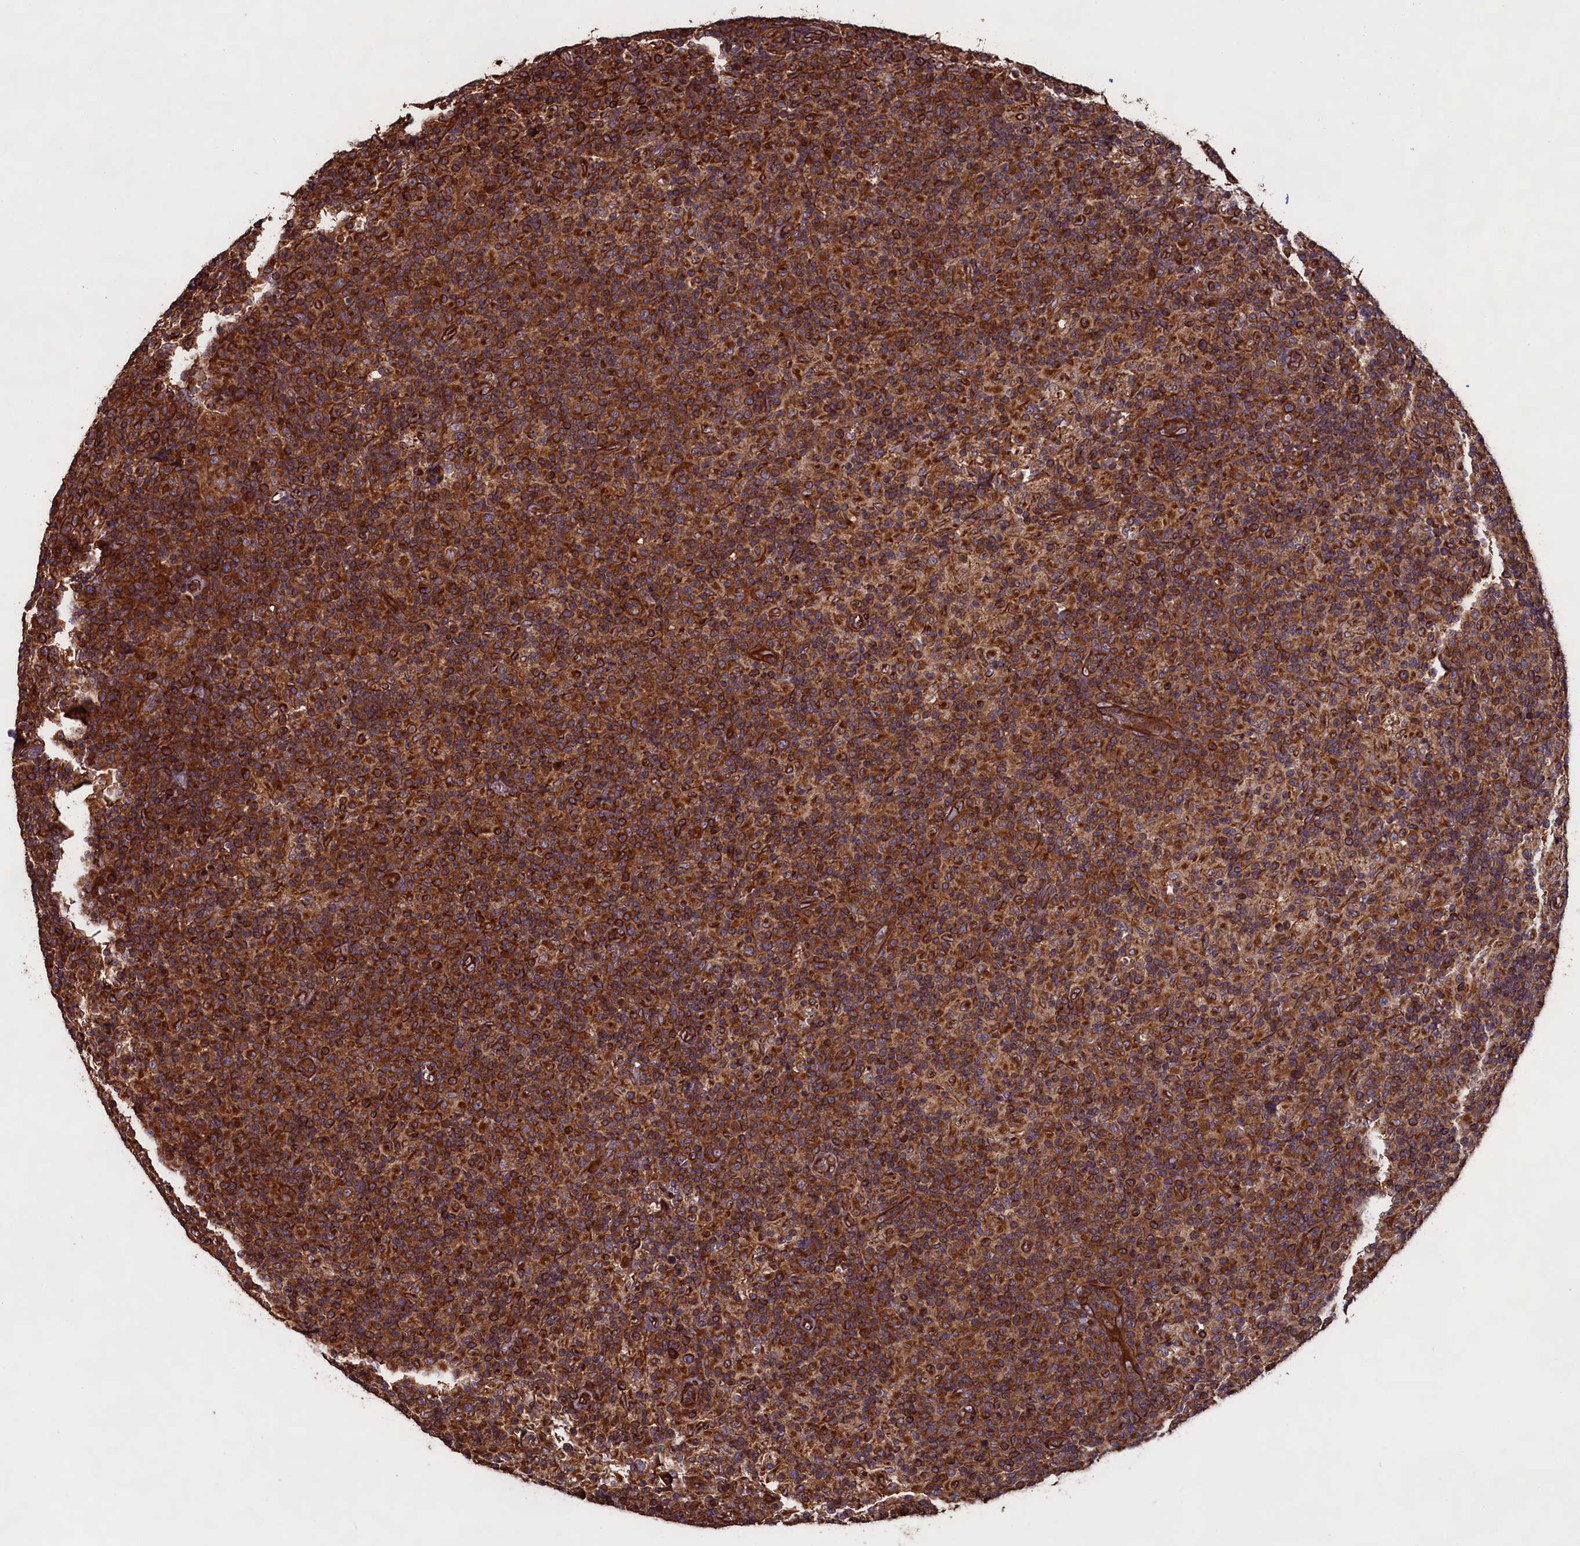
{"staining": {"intensity": "strong", "quantity": ">75%", "location": "cytoplasmic/membranous"}, "tissue": "lymph node", "cell_type": "Germinal center cells", "image_type": "normal", "snomed": [{"axis": "morphology", "description": "Normal tissue, NOS"}, {"axis": "morphology", "description": "Inflammation, NOS"}, {"axis": "topography", "description": "Lymph node"}], "caption": "Immunohistochemistry micrograph of unremarkable lymph node: human lymph node stained using immunohistochemistry (IHC) demonstrates high levels of strong protein expression localized specifically in the cytoplasmic/membranous of germinal center cells, appearing as a cytoplasmic/membranous brown color.", "gene": "CCDC124", "patient": {"sex": "male", "age": 55}}